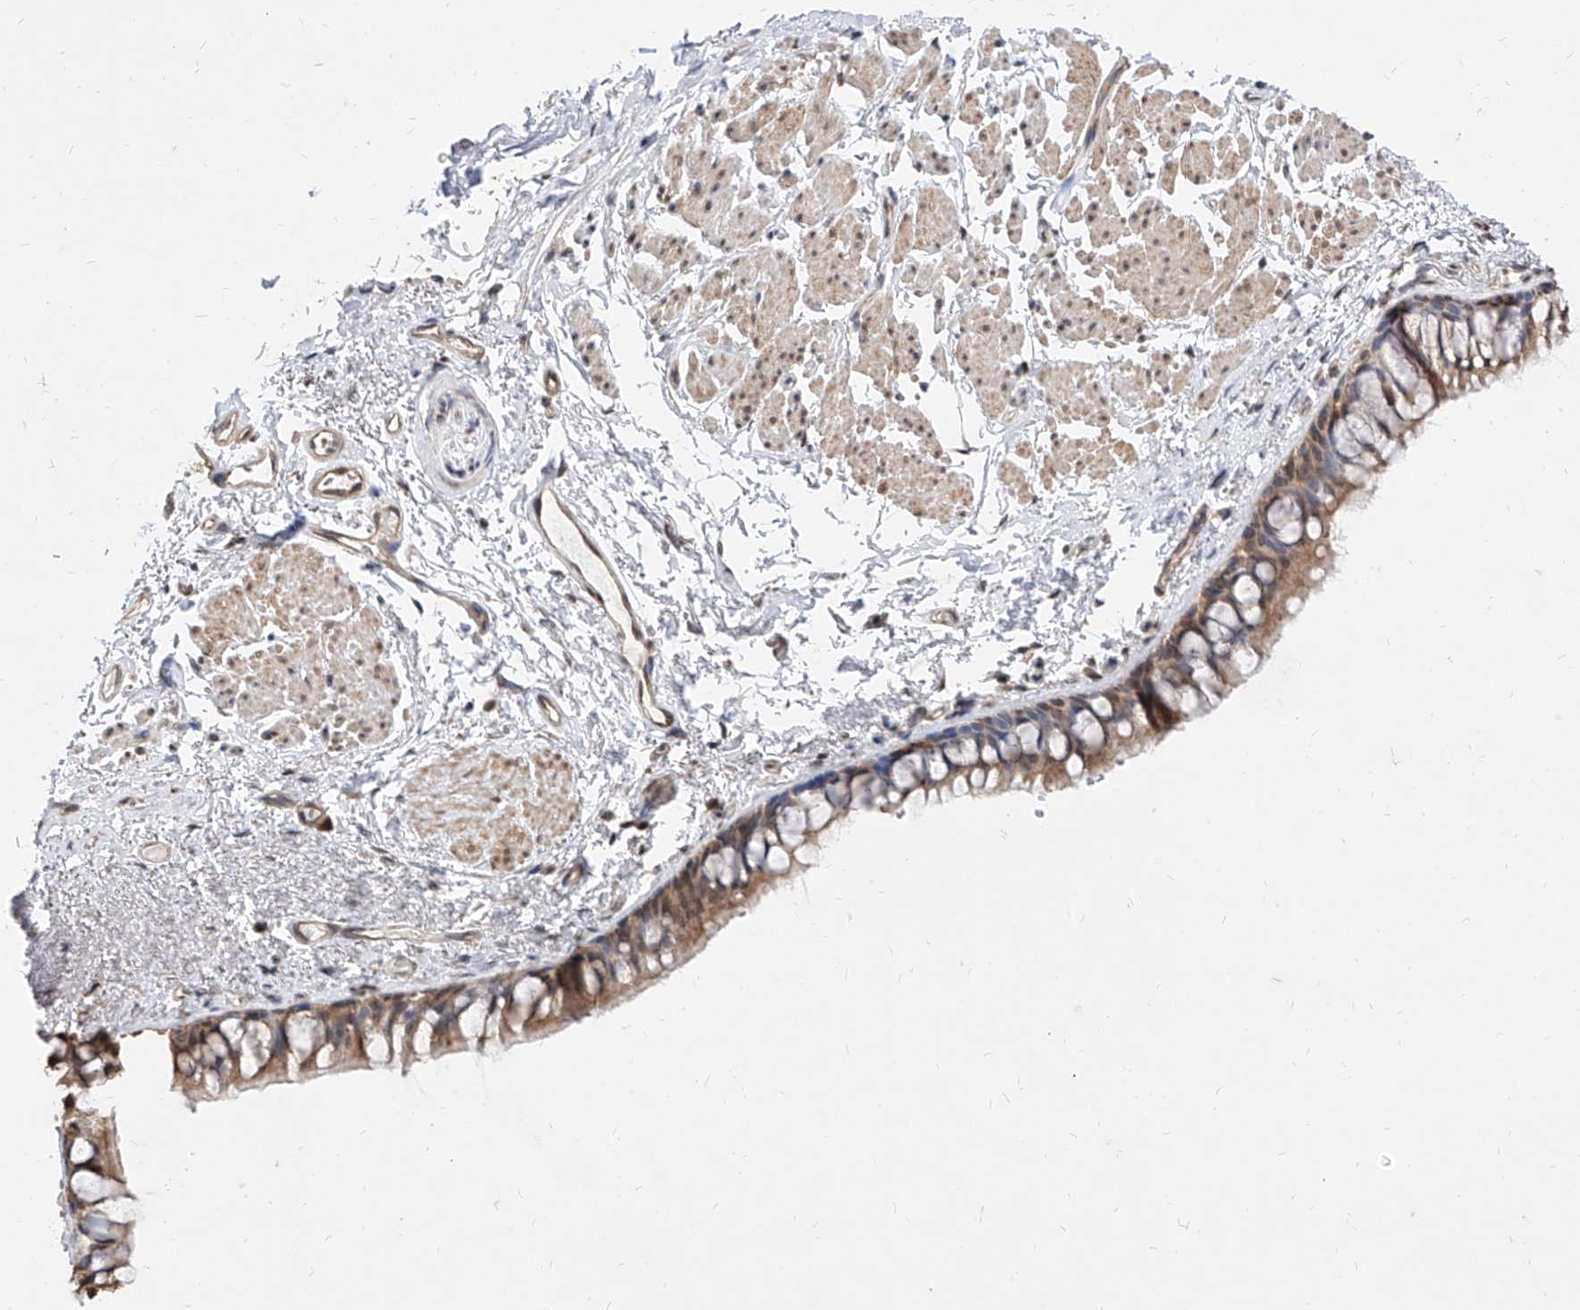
{"staining": {"intensity": "moderate", "quantity": ">75%", "location": "cytoplasmic/membranous"}, "tissue": "bronchus", "cell_type": "Respiratory epithelial cells", "image_type": "normal", "snomed": [{"axis": "morphology", "description": "Normal tissue, NOS"}, {"axis": "topography", "description": "Cartilage tissue"}, {"axis": "topography", "description": "Bronchus"}], "caption": "This image displays IHC staining of normal bronchus, with medium moderate cytoplasmic/membranous positivity in about >75% of respiratory epithelial cells.", "gene": "C8orf82", "patient": {"sex": "female", "age": 73}}